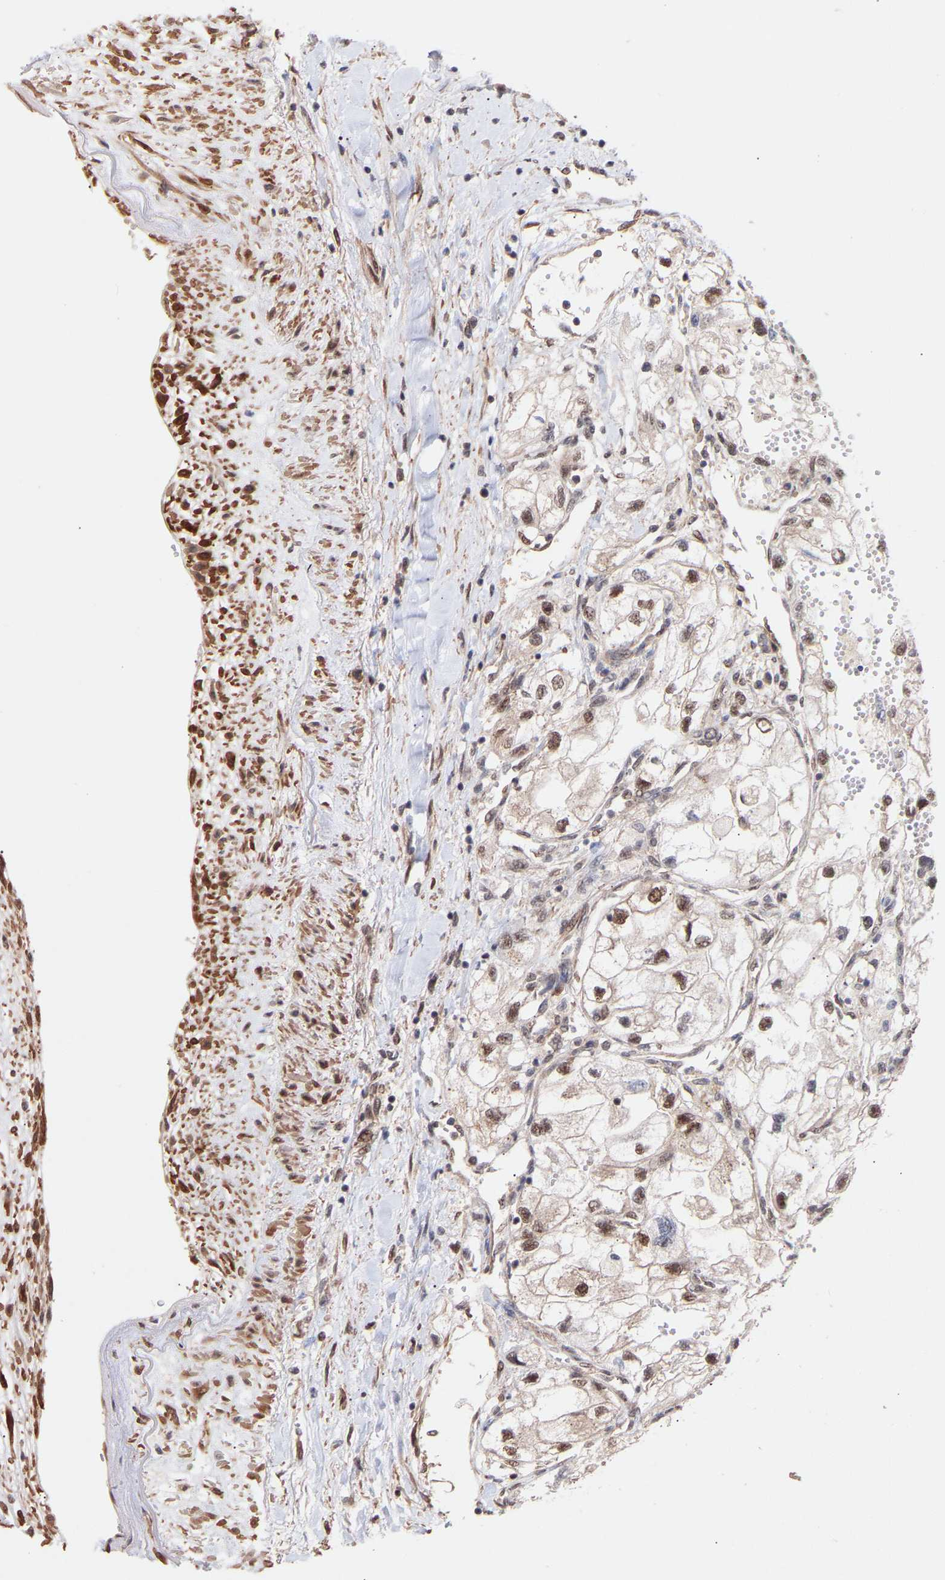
{"staining": {"intensity": "moderate", "quantity": ">75%", "location": "nuclear"}, "tissue": "renal cancer", "cell_type": "Tumor cells", "image_type": "cancer", "snomed": [{"axis": "morphology", "description": "Adenocarcinoma, NOS"}, {"axis": "topography", "description": "Kidney"}], "caption": "Immunohistochemistry (IHC) micrograph of renal cancer (adenocarcinoma) stained for a protein (brown), which reveals medium levels of moderate nuclear staining in about >75% of tumor cells.", "gene": "PDLIM5", "patient": {"sex": "female", "age": 70}}